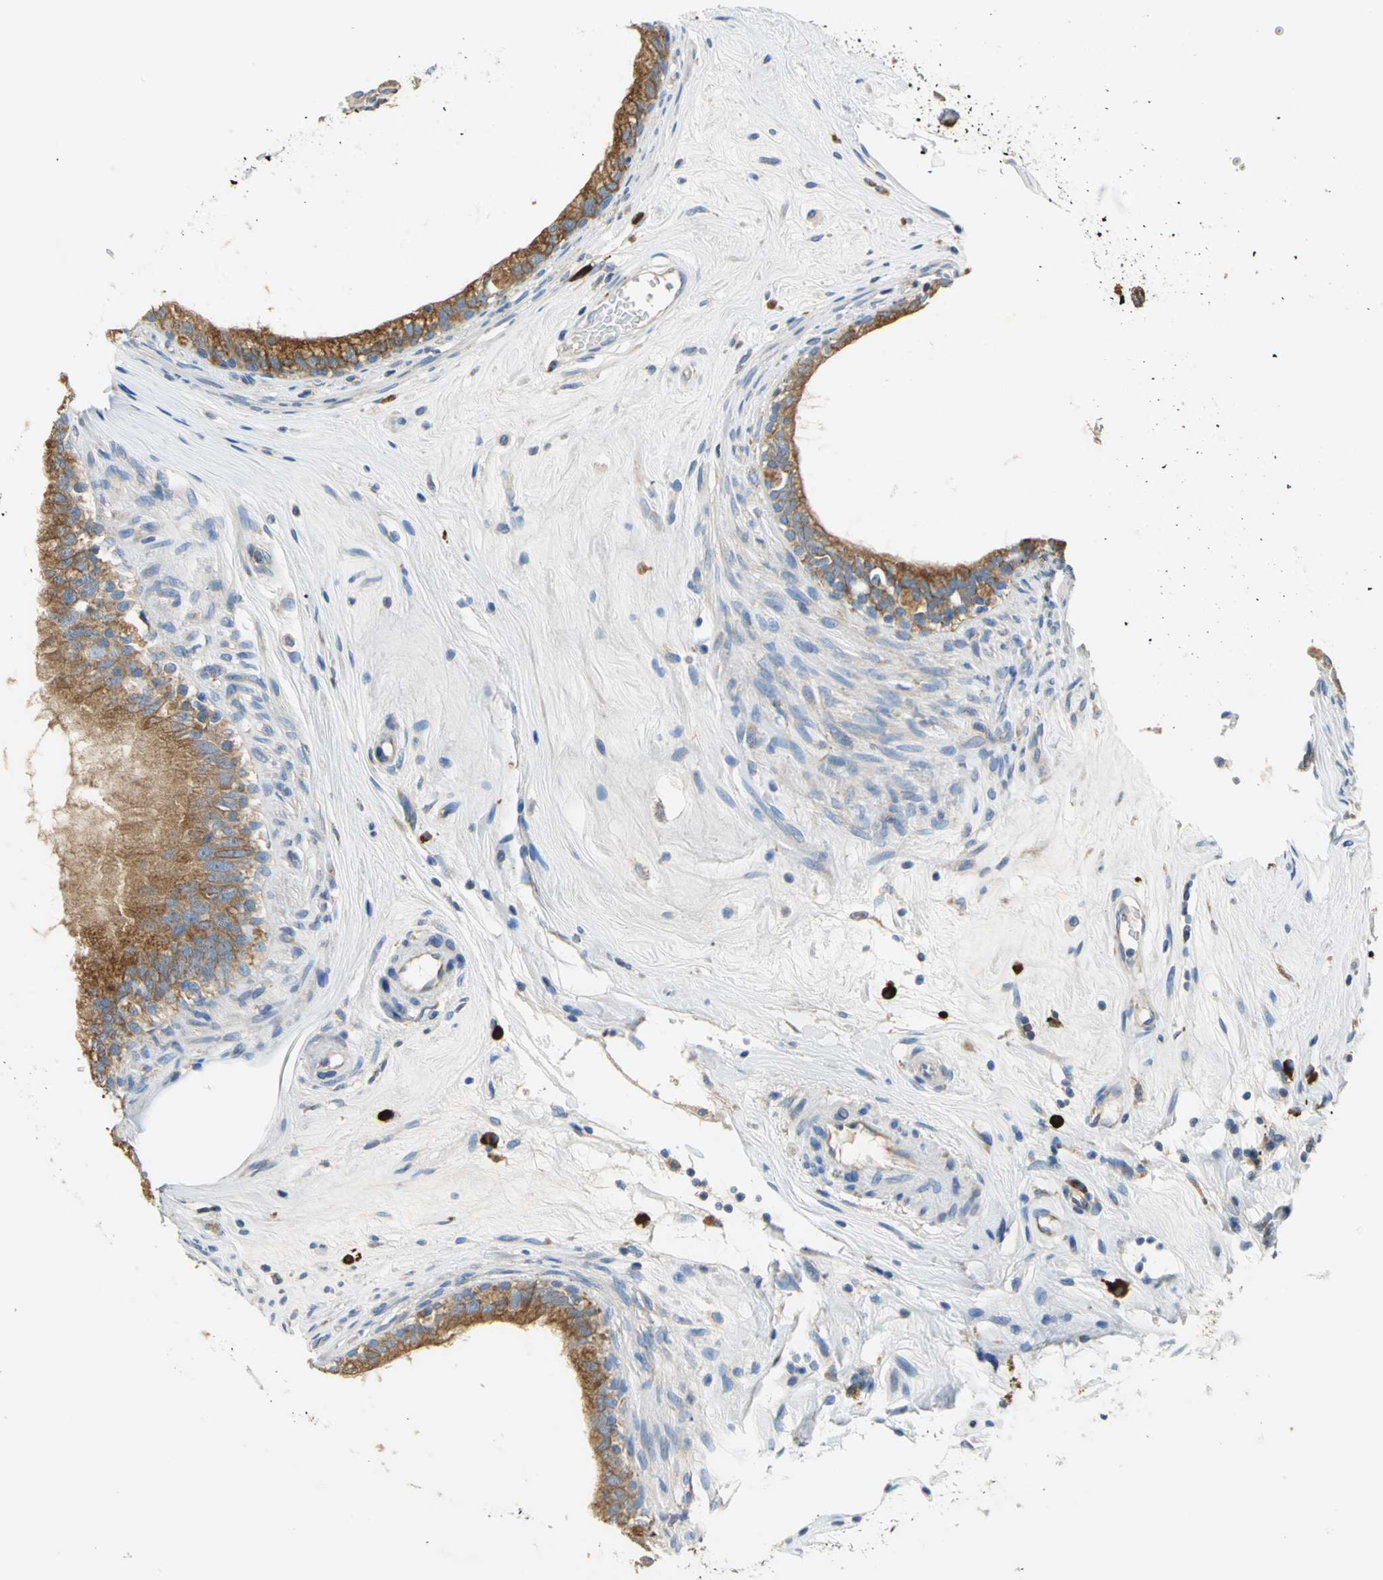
{"staining": {"intensity": "strong", "quantity": ">75%", "location": "cytoplasmic/membranous"}, "tissue": "epididymis", "cell_type": "Glandular cells", "image_type": "normal", "snomed": [{"axis": "morphology", "description": "Normal tissue, NOS"}, {"axis": "morphology", "description": "Inflammation, NOS"}, {"axis": "topography", "description": "Epididymis"}], "caption": "Immunohistochemistry of unremarkable human epididymis reveals high levels of strong cytoplasmic/membranous positivity in approximately >75% of glandular cells.", "gene": "TULP4", "patient": {"sex": "male", "age": 84}}